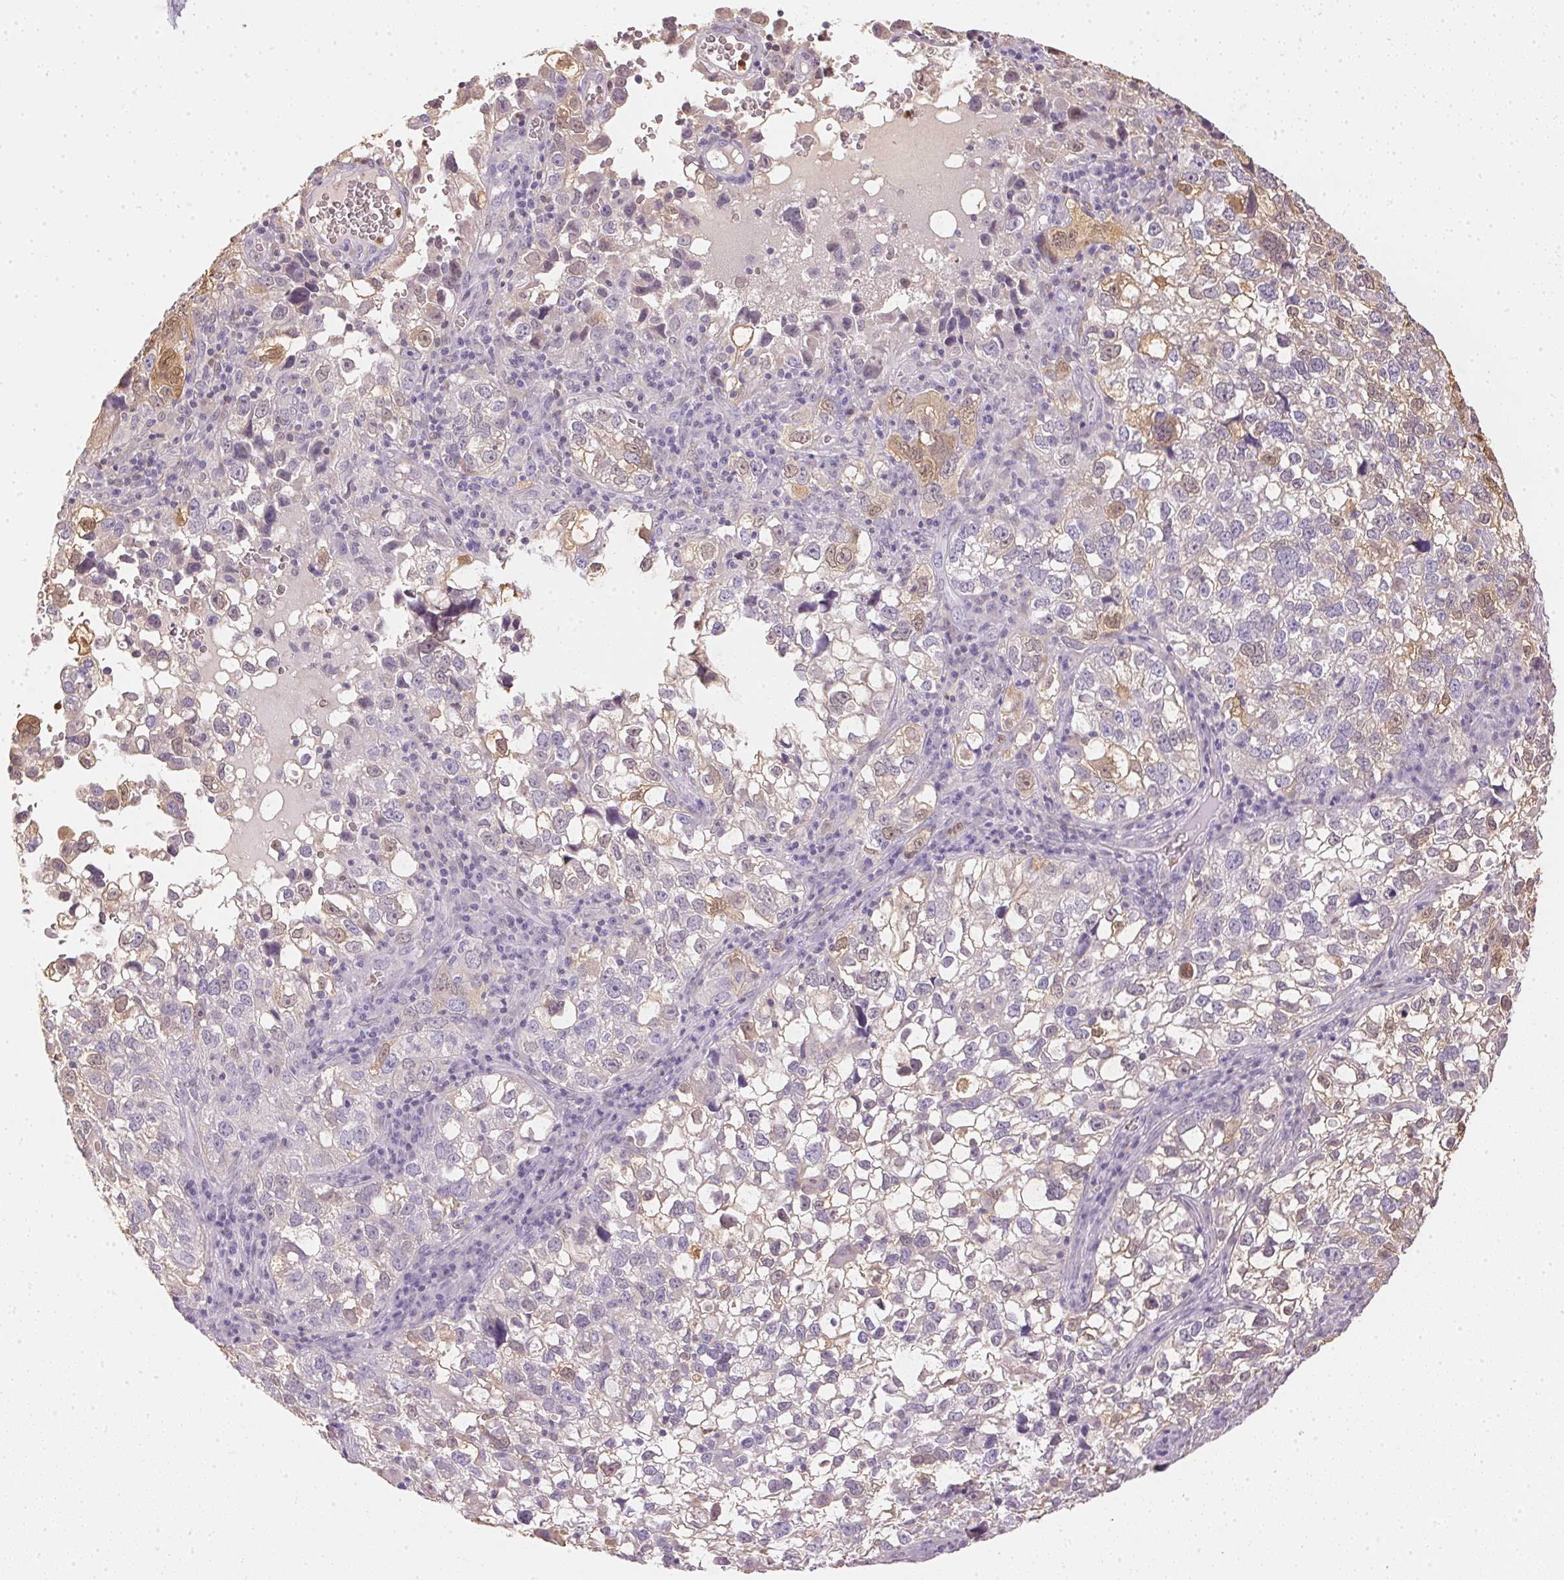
{"staining": {"intensity": "weak", "quantity": "<25%", "location": "cytoplasmic/membranous,nuclear"}, "tissue": "cervical cancer", "cell_type": "Tumor cells", "image_type": "cancer", "snomed": [{"axis": "morphology", "description": "Squamous cell carcinoma, NOS"}, {"axis": "topography", "description": "Cervix"}], "caption": "Tumor cells show no significant protein positivity in cervical squamous cell carcinoma.", "gene": "S100A3", "patient": {"sex": "female", "age": 55}}